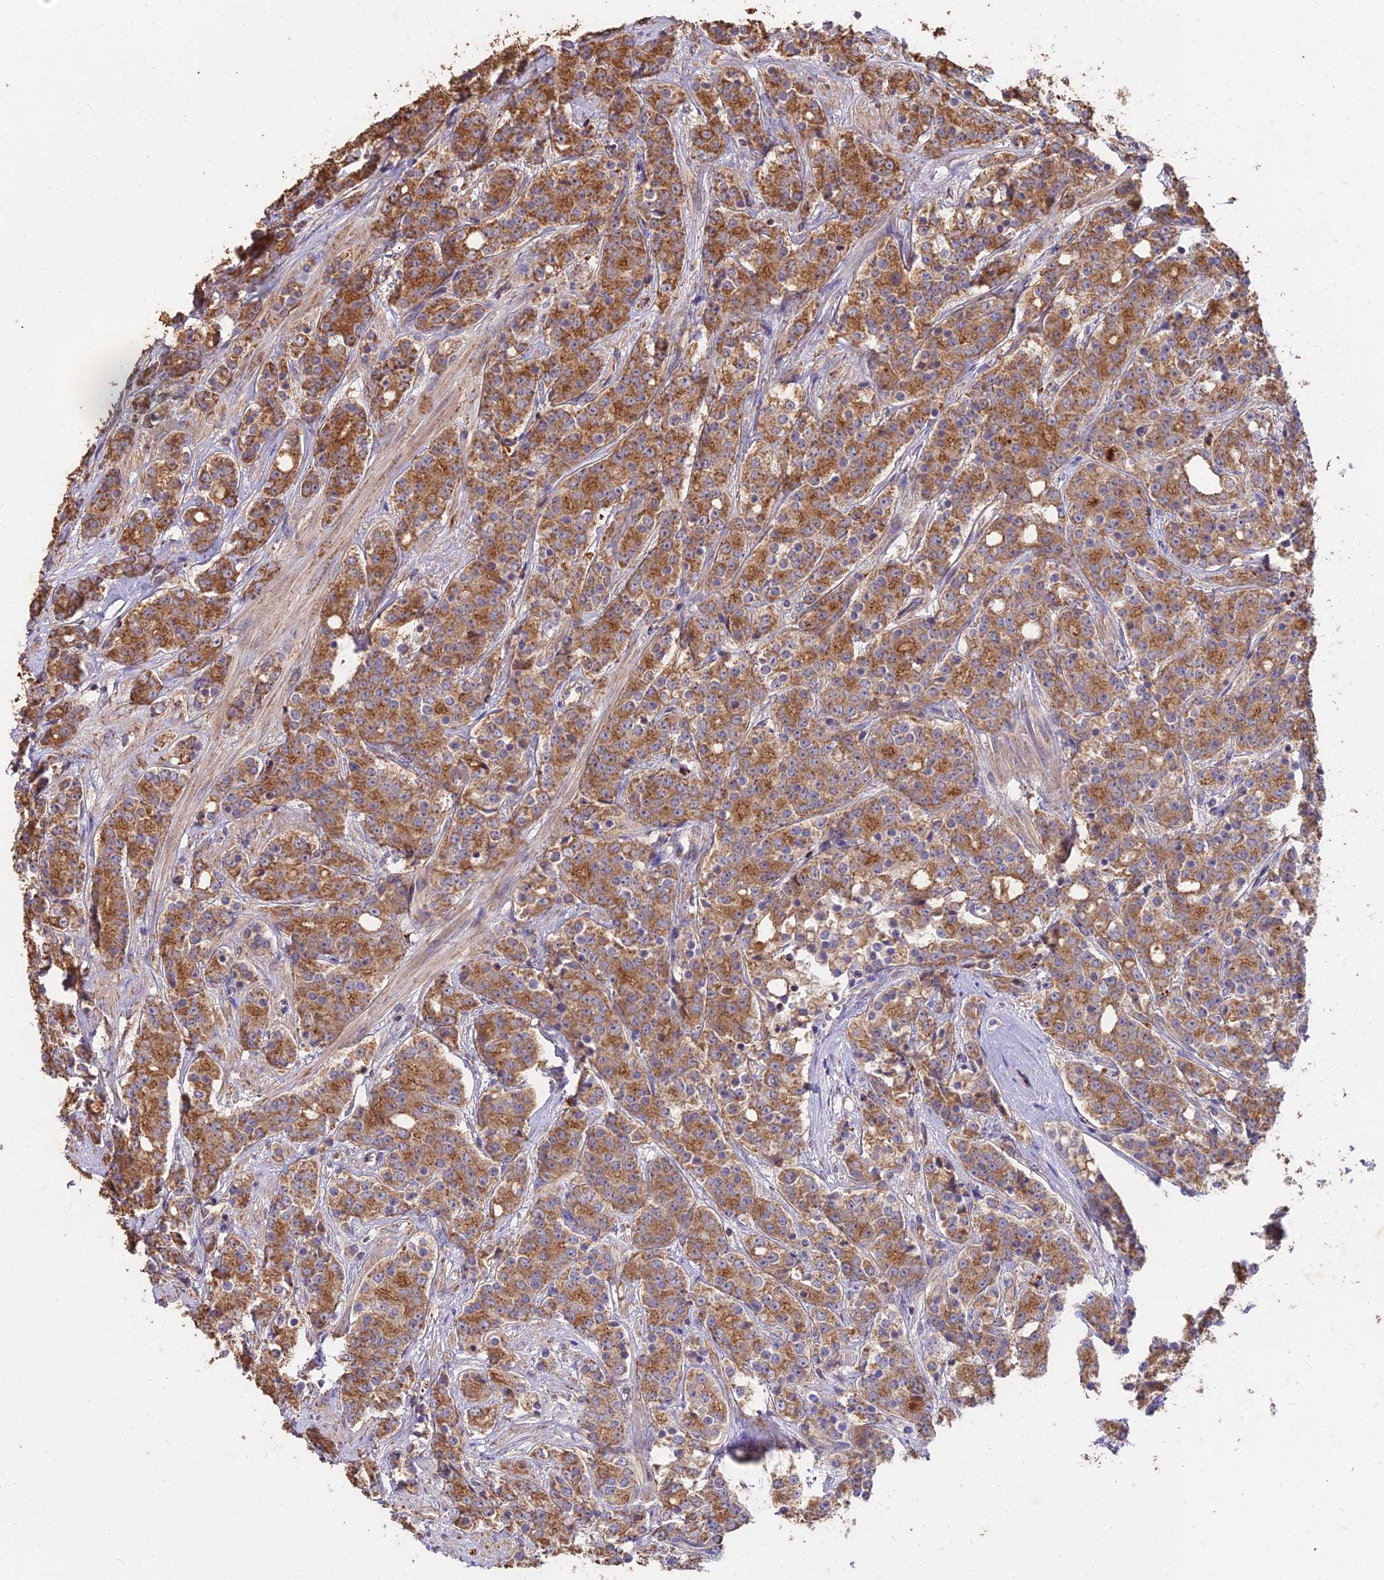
{"staining": {"intensity": "moderate", "quantity": ">75%", "location": "cytoplasmic/membranous"}, "tissue": "prostate cancer", "cell_type": "Tumor cells", "image_type": "cancer", "snomed": [{"axis": "morphology", "description": "Adenocarcinoma, High grade"}, {"axis": "topography", "description": "Prostate"}], "caption": "Immunohistochemistry (IHC) photomicrograph of neoplastic tissue: prostate cancer stained using IHC exhibits medium levels of moderate protein expression localized specifically in the cytoplasmic/membranous of tumor cells, appearing as a cytoplasmic/membranous brown color.", "gene": "CEMIP2", "patient": {"sex": "male", "age": 62}}